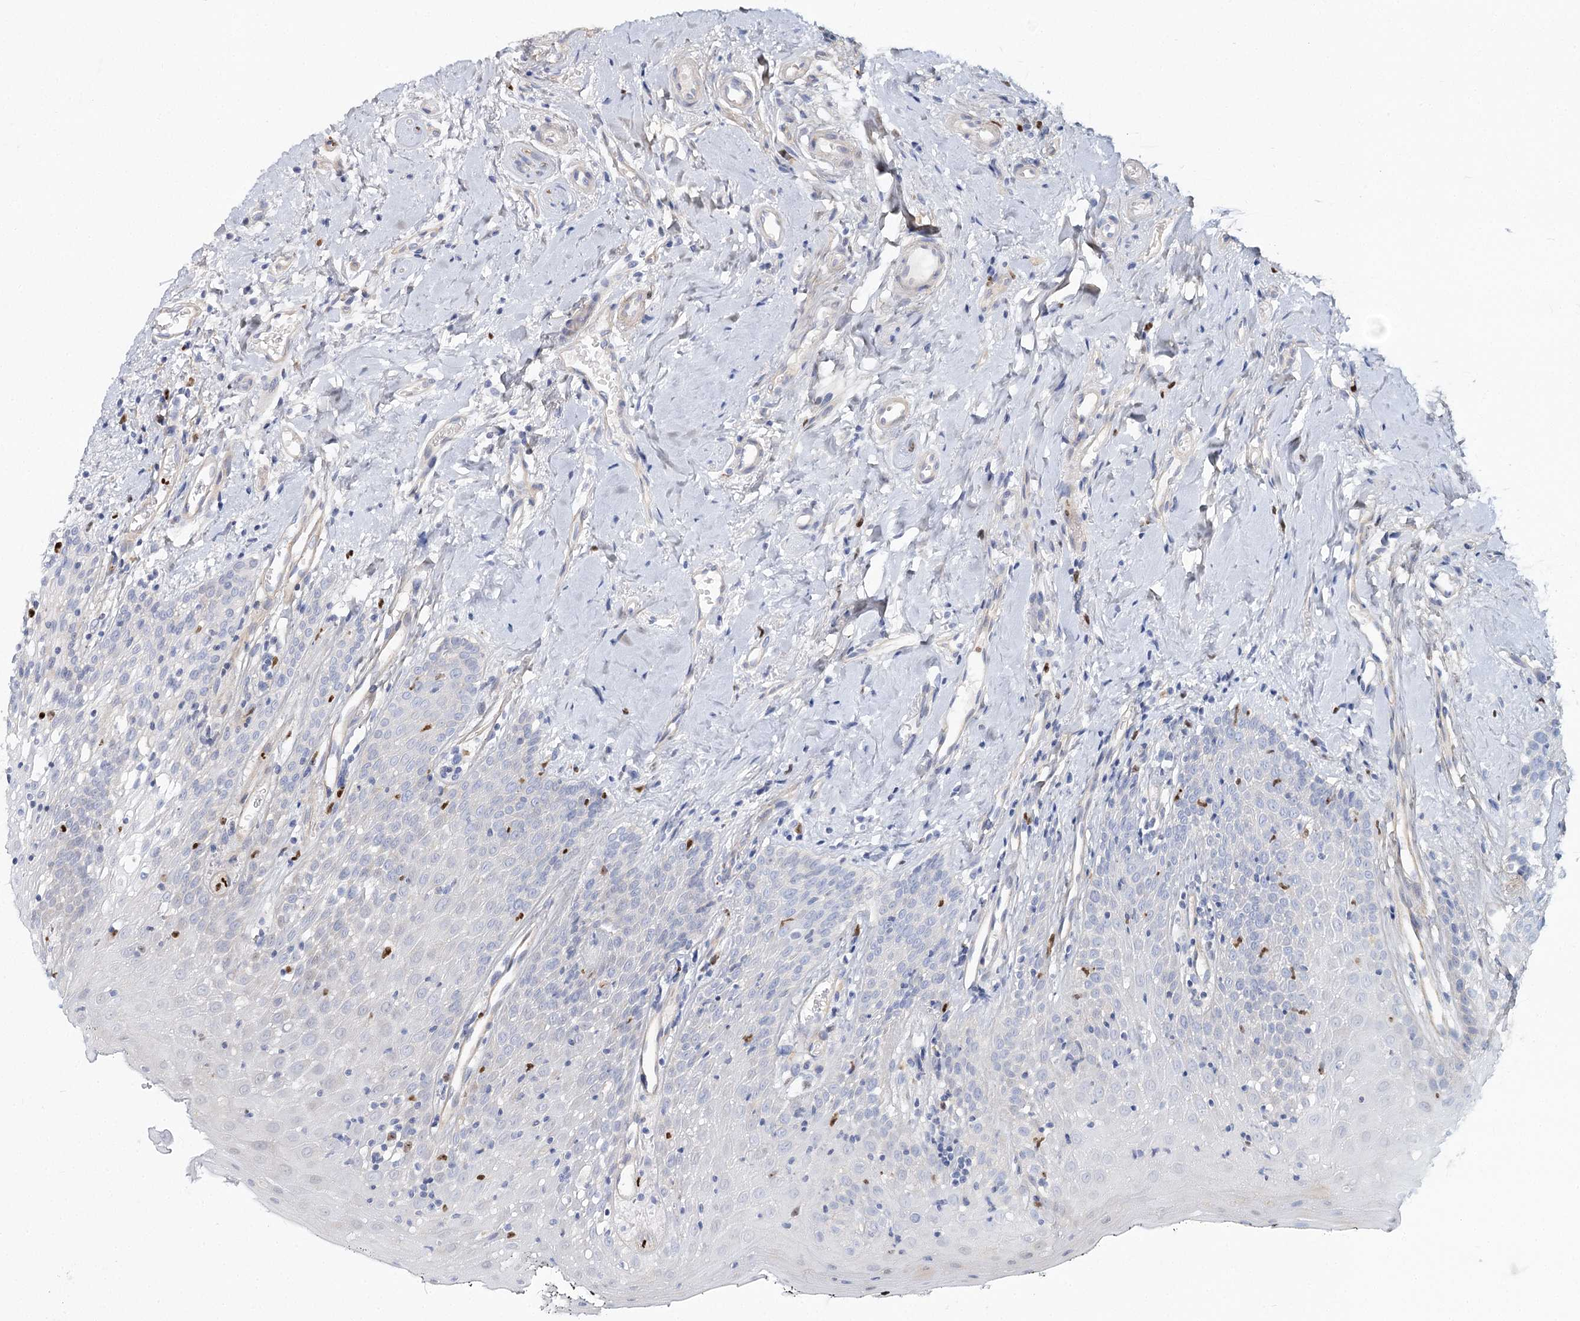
{"staining": {"intensity": "negative", "quantity": "none", "location": "none"}, "tissue": "oral mucosa", "cell_type": "Squamous epithelial cells", "image_type": "normal", "snomed": [{"axis": "morphology", "description": "Normal tissue, NOS"}, {"axis": "topography", "description": "Oral tissue"}], "caption": "Immunohistochemical staining of unremarkable human oral mucosa demonstrates no significant staining in squamous epithelial cells.", "gene": "C11orf52", "patient": {"sex": "male", "age": 74}}